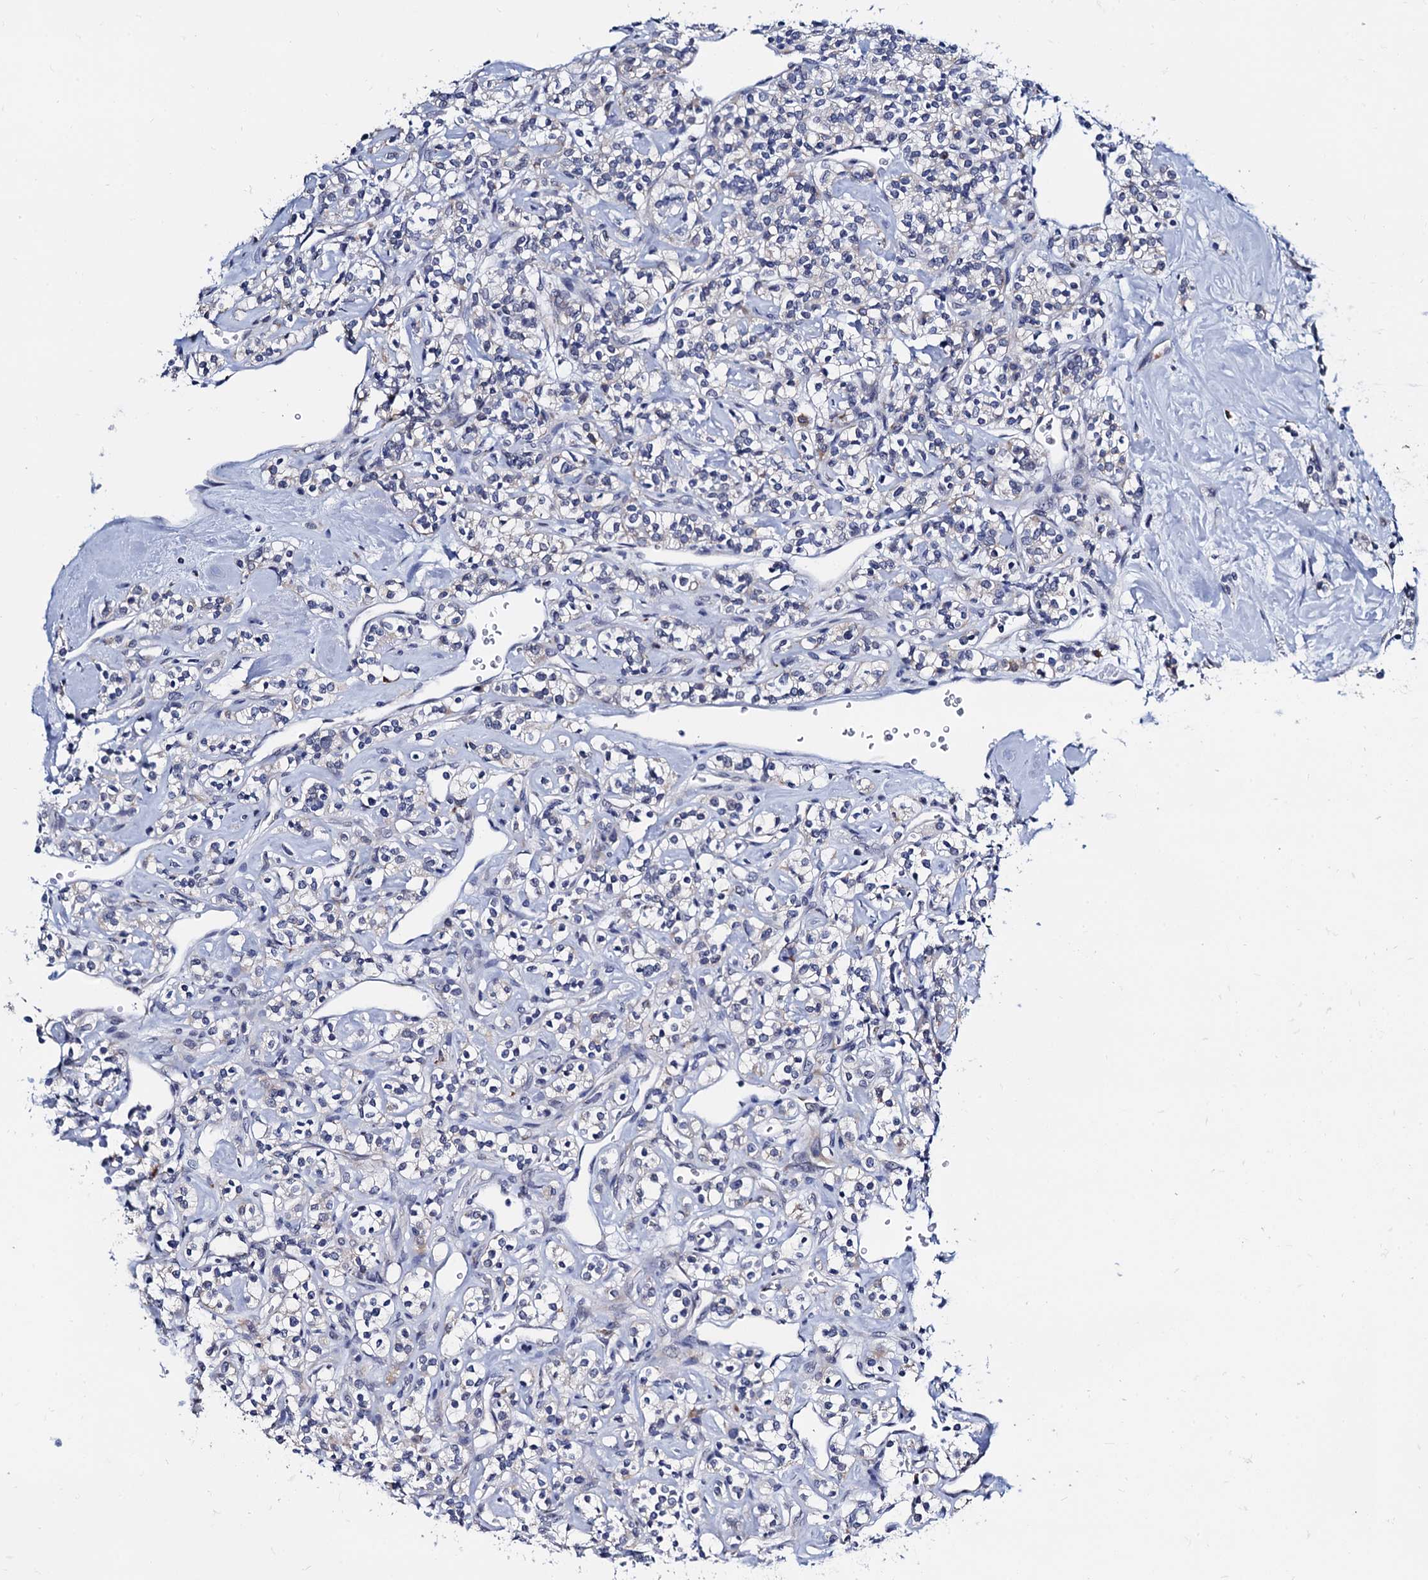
{"staining": {"intensity": "negative", "quantity": "none", "location": "none"}, "tissue": "renal cancer", "cell_type": "Tumor cells", "image_type": "cancer", "snomed": [{"axis": "morphology", "description": "Adenocarcinoma, NOS"}, {"axis": "topography", "description": "Kidney"}], "caption": "This histopathology image is of renal adenocarcinoma stained with IHC to label a protein in brown with the nuclei are counter-stained blue. There is no expression in tumor cells.", "gene": "SLC7A10", "patient": {"sex": "male", "age": 77}}